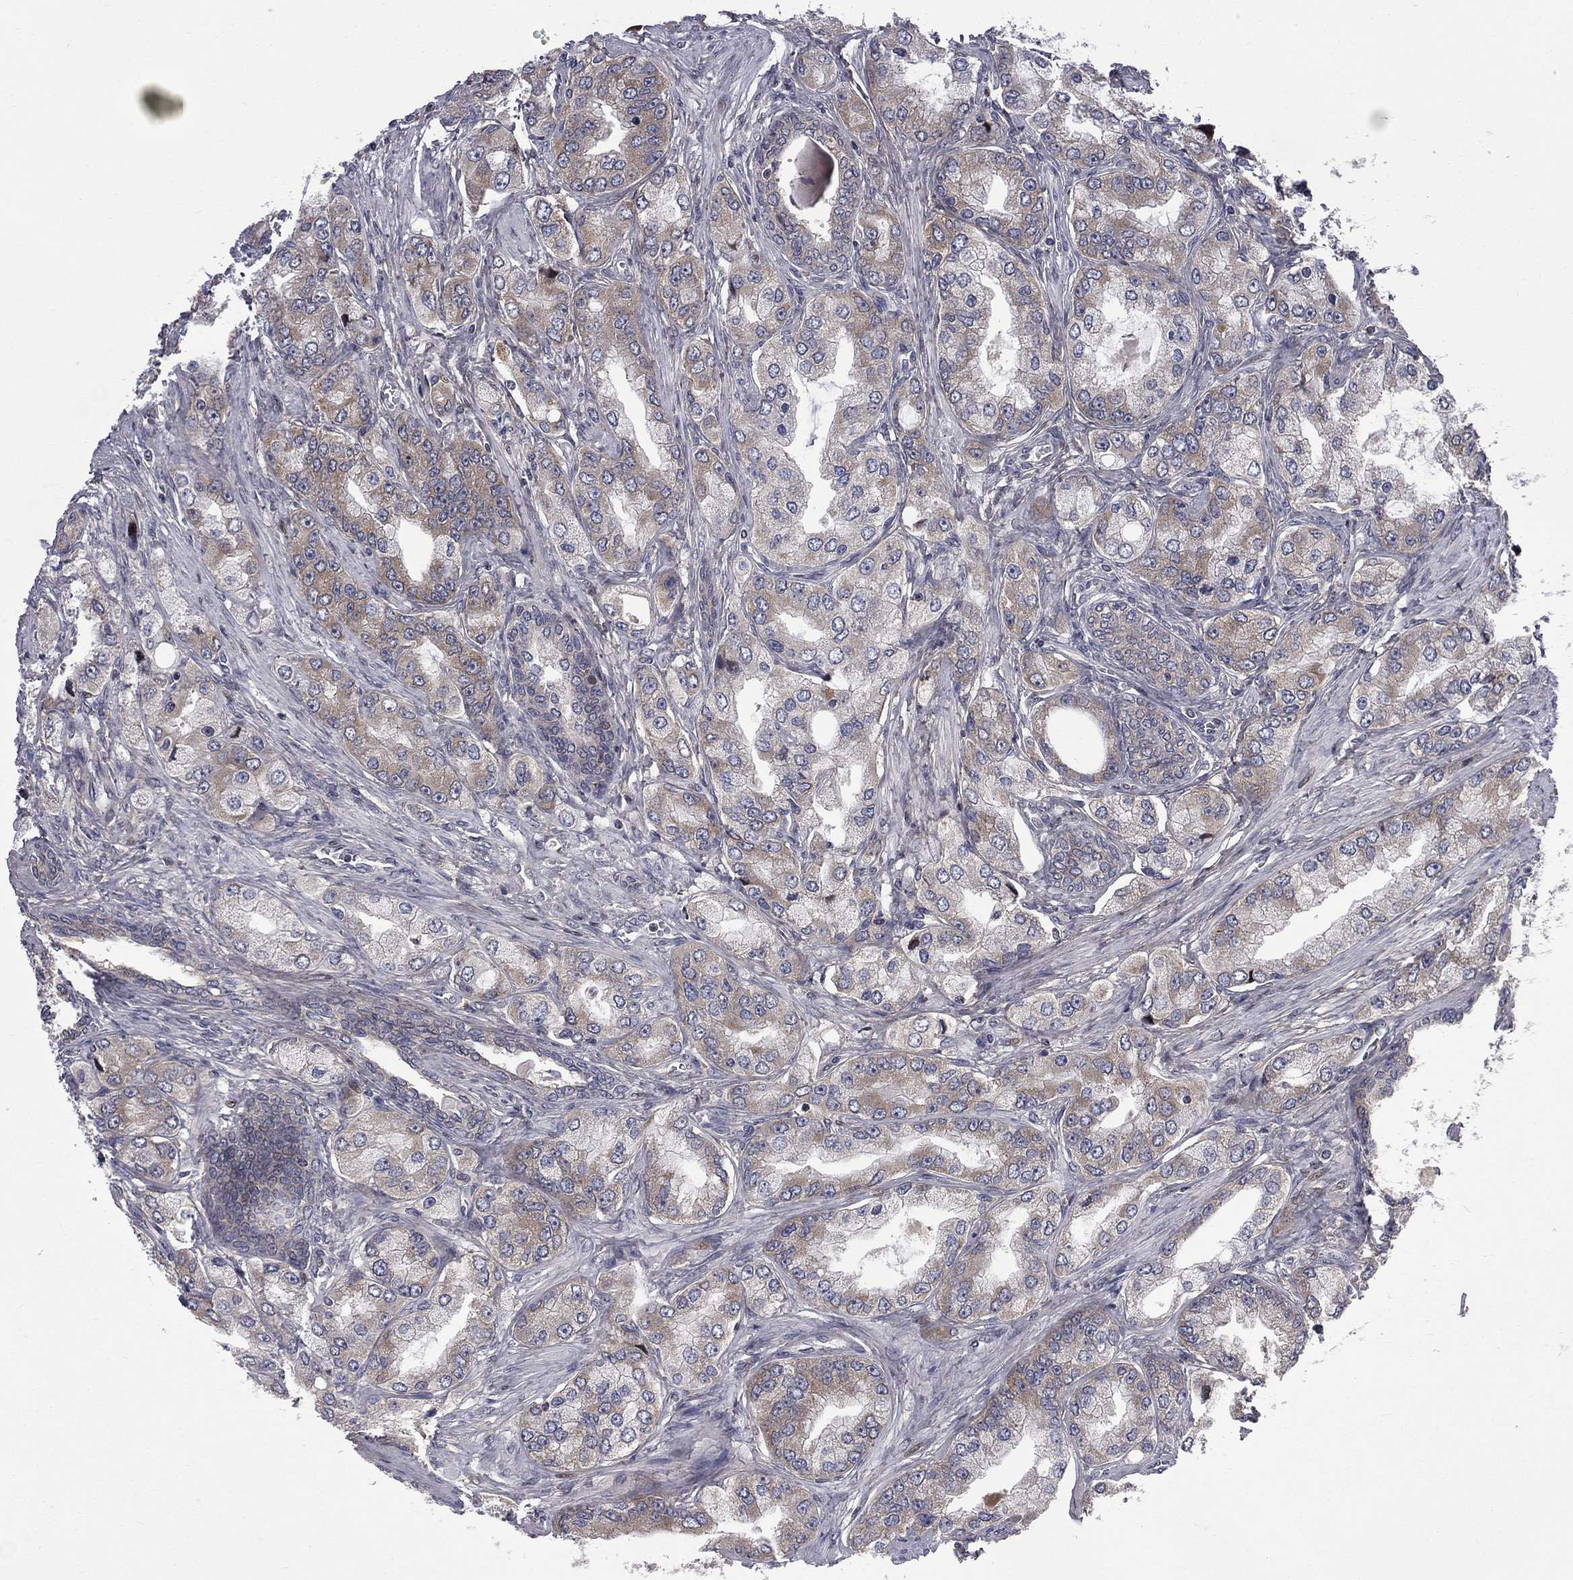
{"staining": {"intensity": "moderate", "quantity": "25%-75%", "location": "cytoplasmic/membranous"}, "tissue": "prostate cancer", "cell_type": "Tumor cells", "image_type": "cancer", "snomed": [{"axis": "morphology", "description": "Adenocarcinoma, Low grade"}, {"axis": "topography", "description": "Prostate"}], "caption": "Tumor cells exhibit medium levels of moderate cytoplasmic/membranous positivity in about 25%-75% of cells in adenocarcinoma (low-grade) (prostate).", "gene": "CNOT11", "patient": {"sex": "male", "age": 69}}